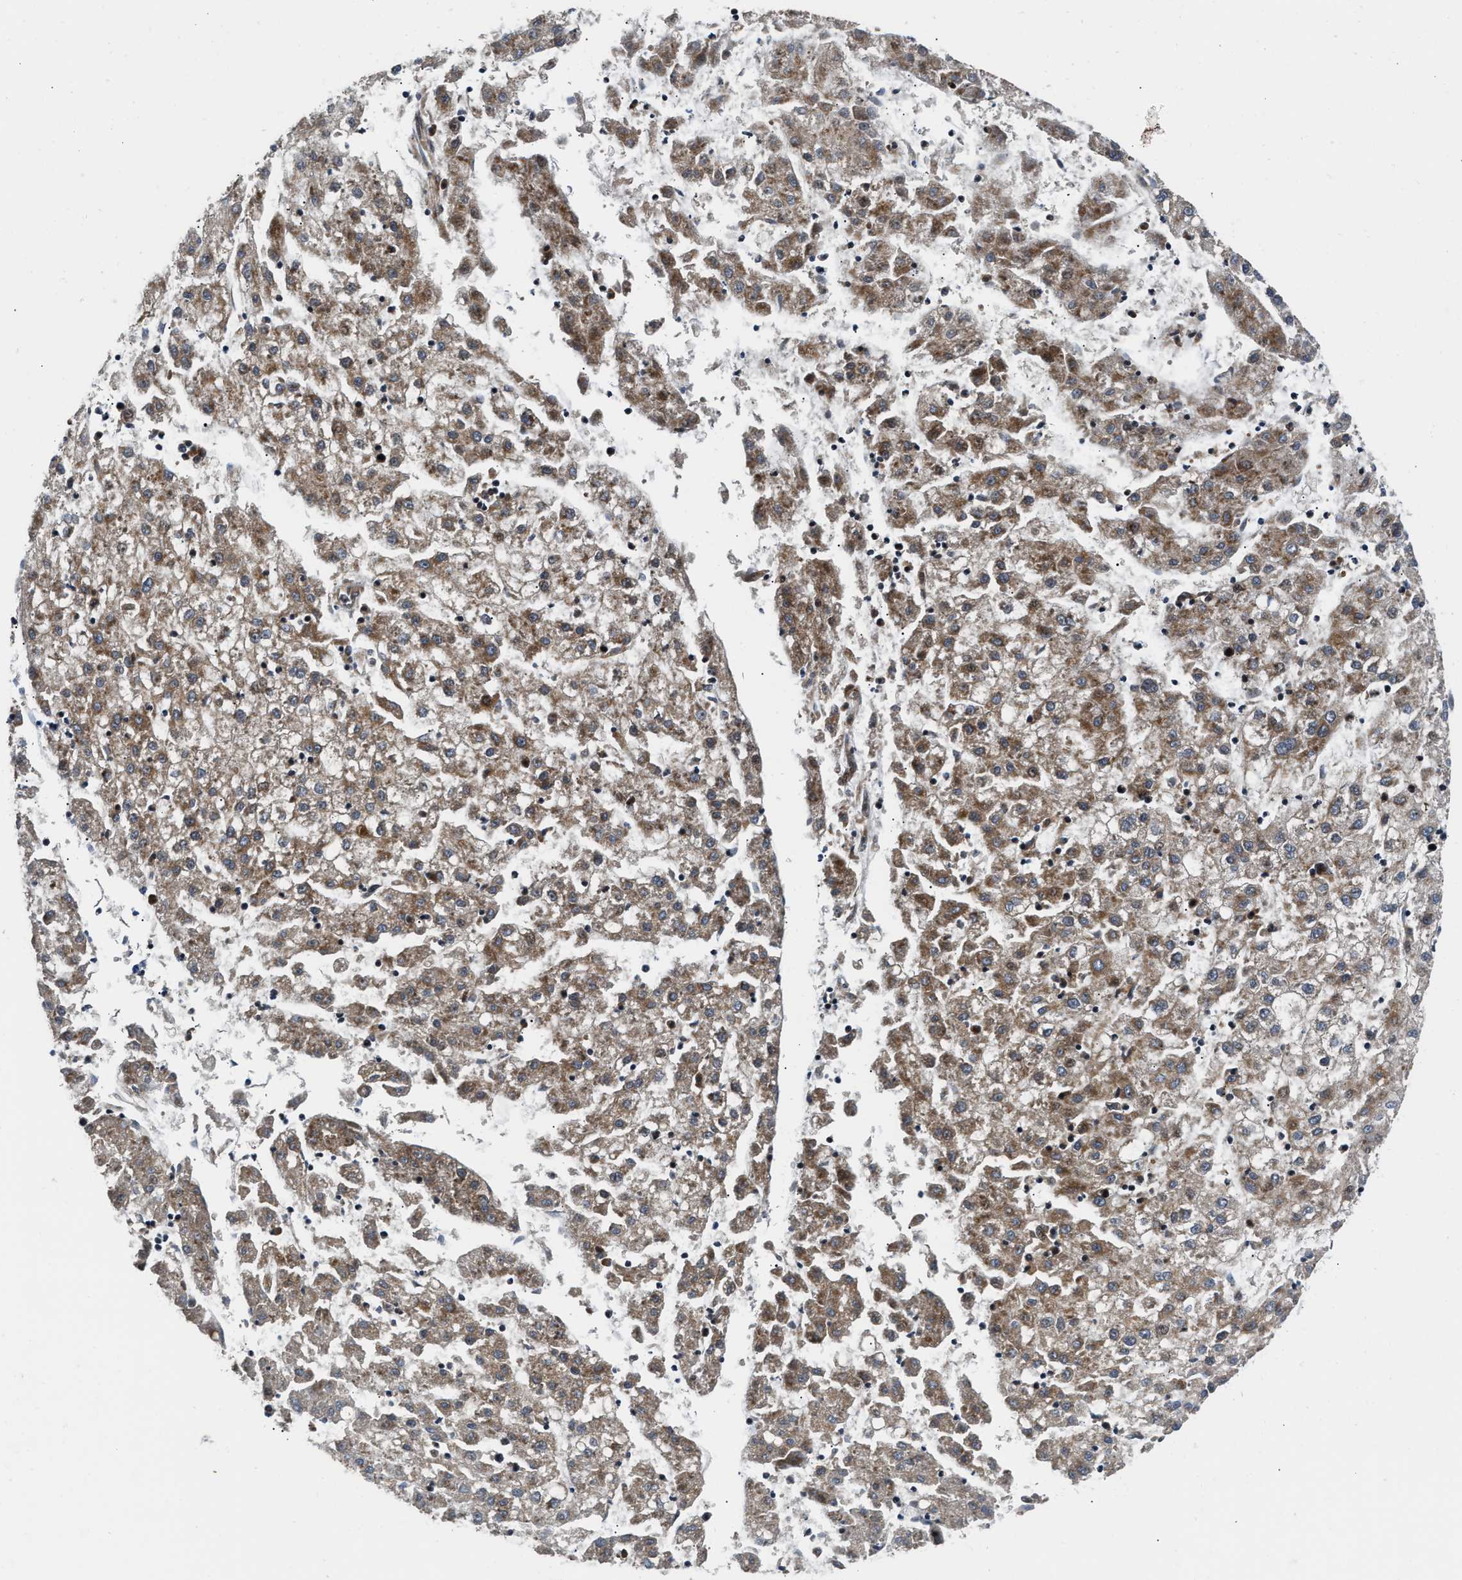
{"staining": {"intensity": "moderate", "quantity": ">75%", "location": "cytoplasmic/membranous"}, "tissue": "liver cancer", "cell_type": "Tumor cells", "image_type": "cancer", "snomed": [{"axis": "morphology", "description": "Carcinoma, Hepatocellular, NOS"}, {"axis": "topography", "description": "Liver"}], "caption": "Human liver cancer (hepatocellular carcinoma) stained with a protein marker reveals moderate staining in tumor cells.", "gene": "ALDH3A2", "patient": {"sex": "male", "age": 72}}